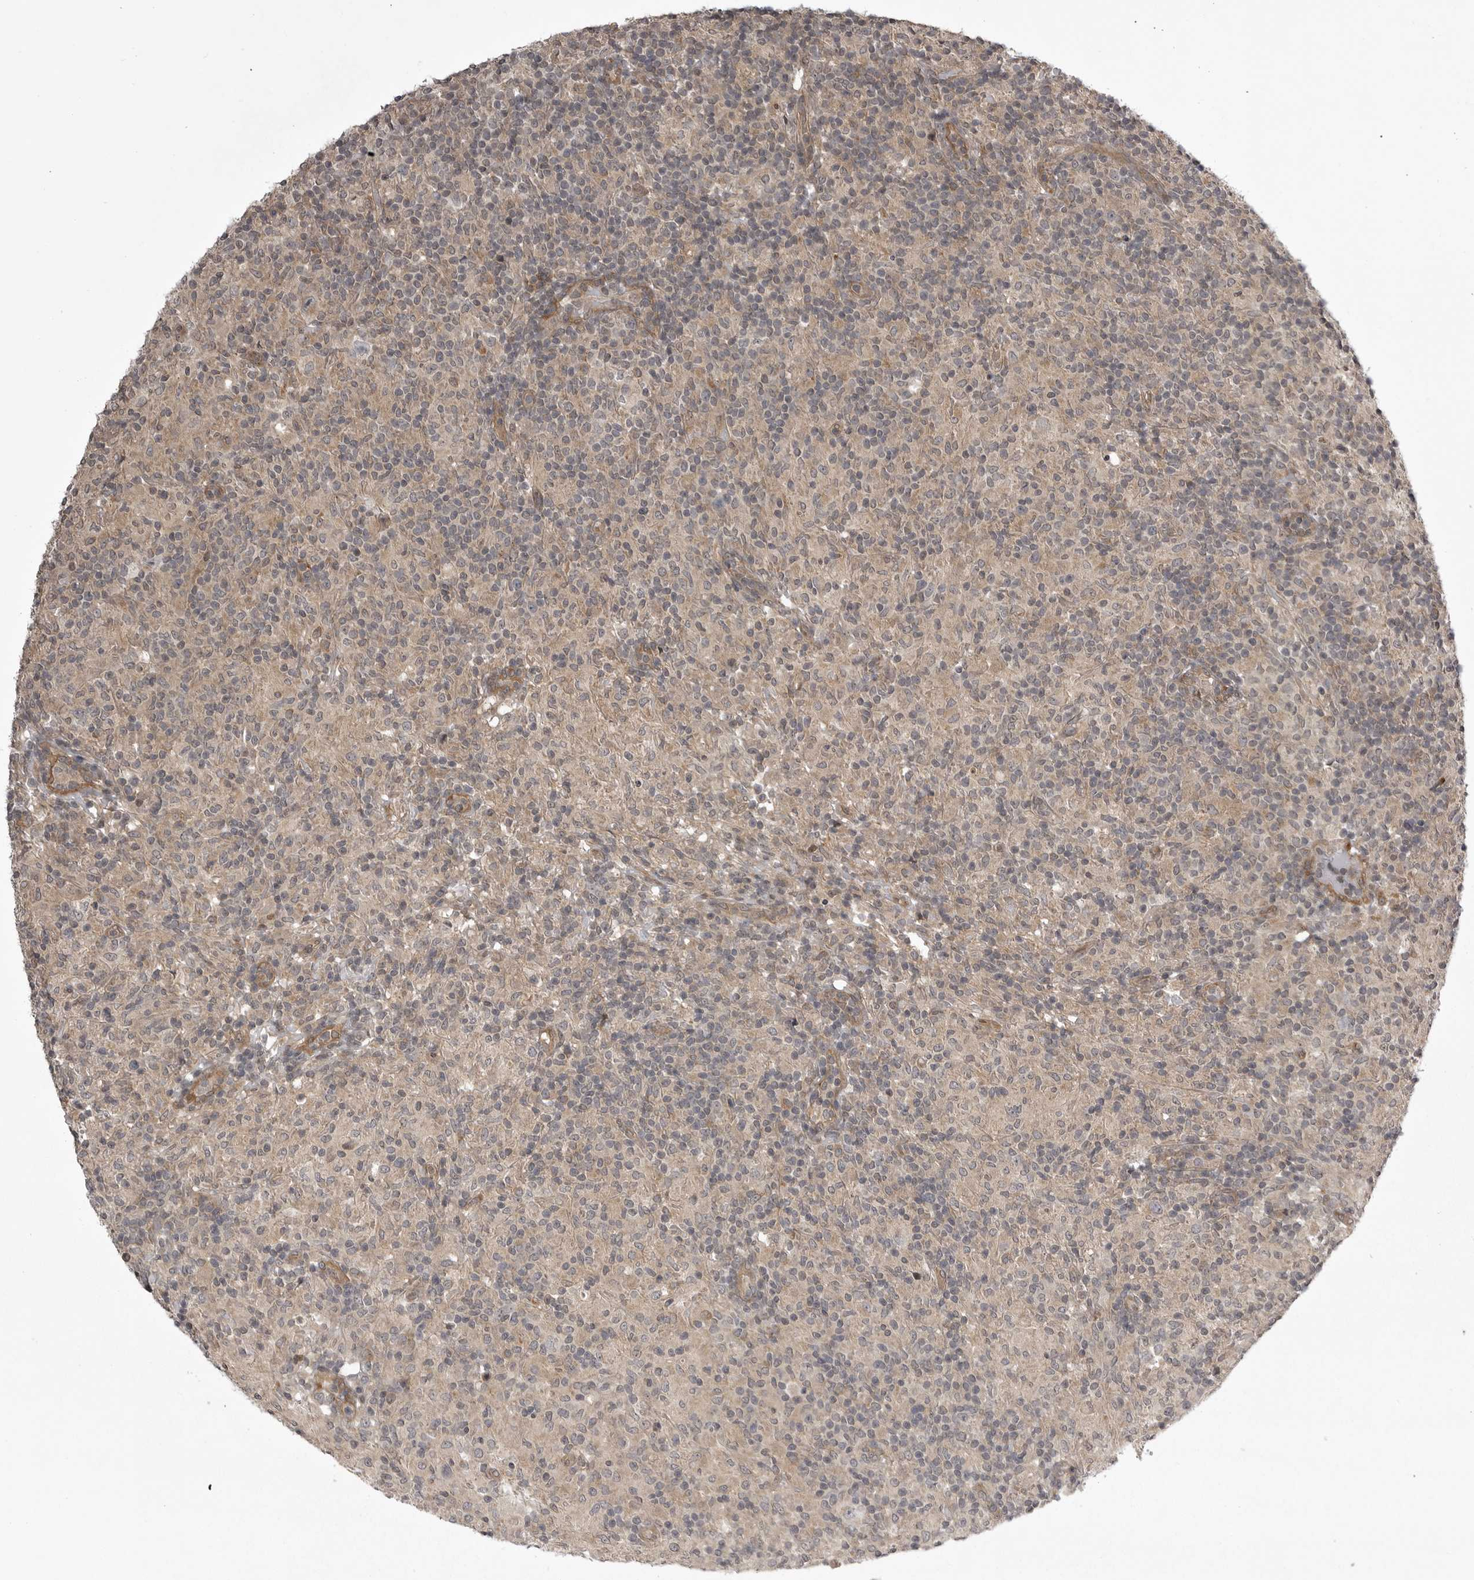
{"staining": {"intensity": "negative", "quantity": "none", "location": "none"}, "tissue": "lymphoma", "cell_type": "Tumor cells", "image_type": "cancer", "snomed": [{"axis": "morphology", "description": "Hodgkin's disease, NOS"}, {"axis": "topography", "description": "Lymph node"}], "caption": "The image demonstrates no significant expression in tumor cells of lymphoma.", "gene": "SNX16", "patient": {"sex": "male", "age": 70}}